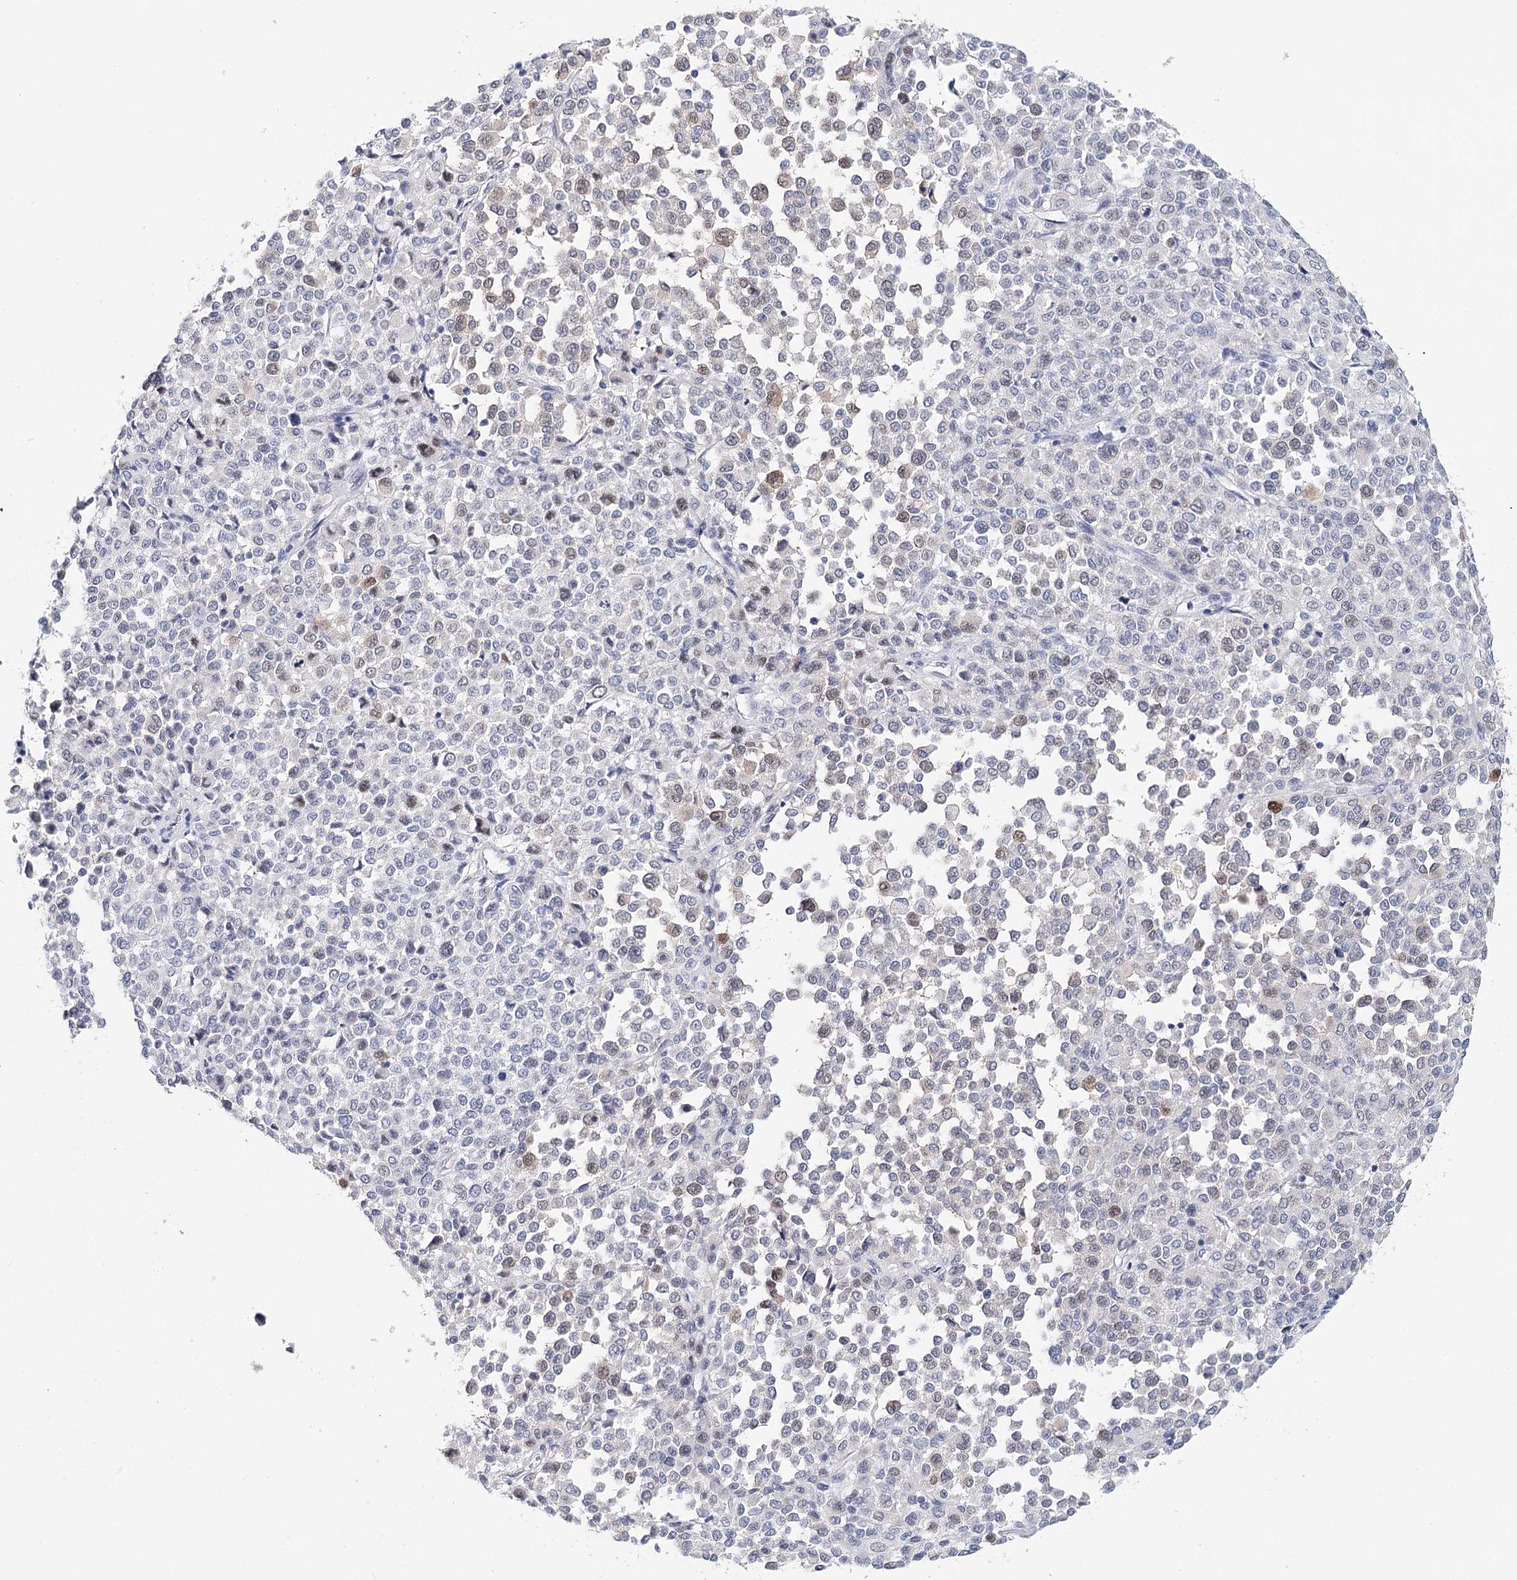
{"staining": {"intensity": "weak", "quantity": "<25%", "location": "nuclear"}, "tissue": "melanoma", "cell_type": "Tumor cells", "image_type": "cancer", "snomed": [{"axis": "morphology", "description": "Malignant melanoma, Metastatic site"}, {"axis": "topography", "description": "Pancreas"}], "caption": "Image shows no significant protein positivity in tumor cells of malignant melanoma (metastatic site).", "gene": "HSPA4L", "patient": {"sex": "female", "age": 30}}